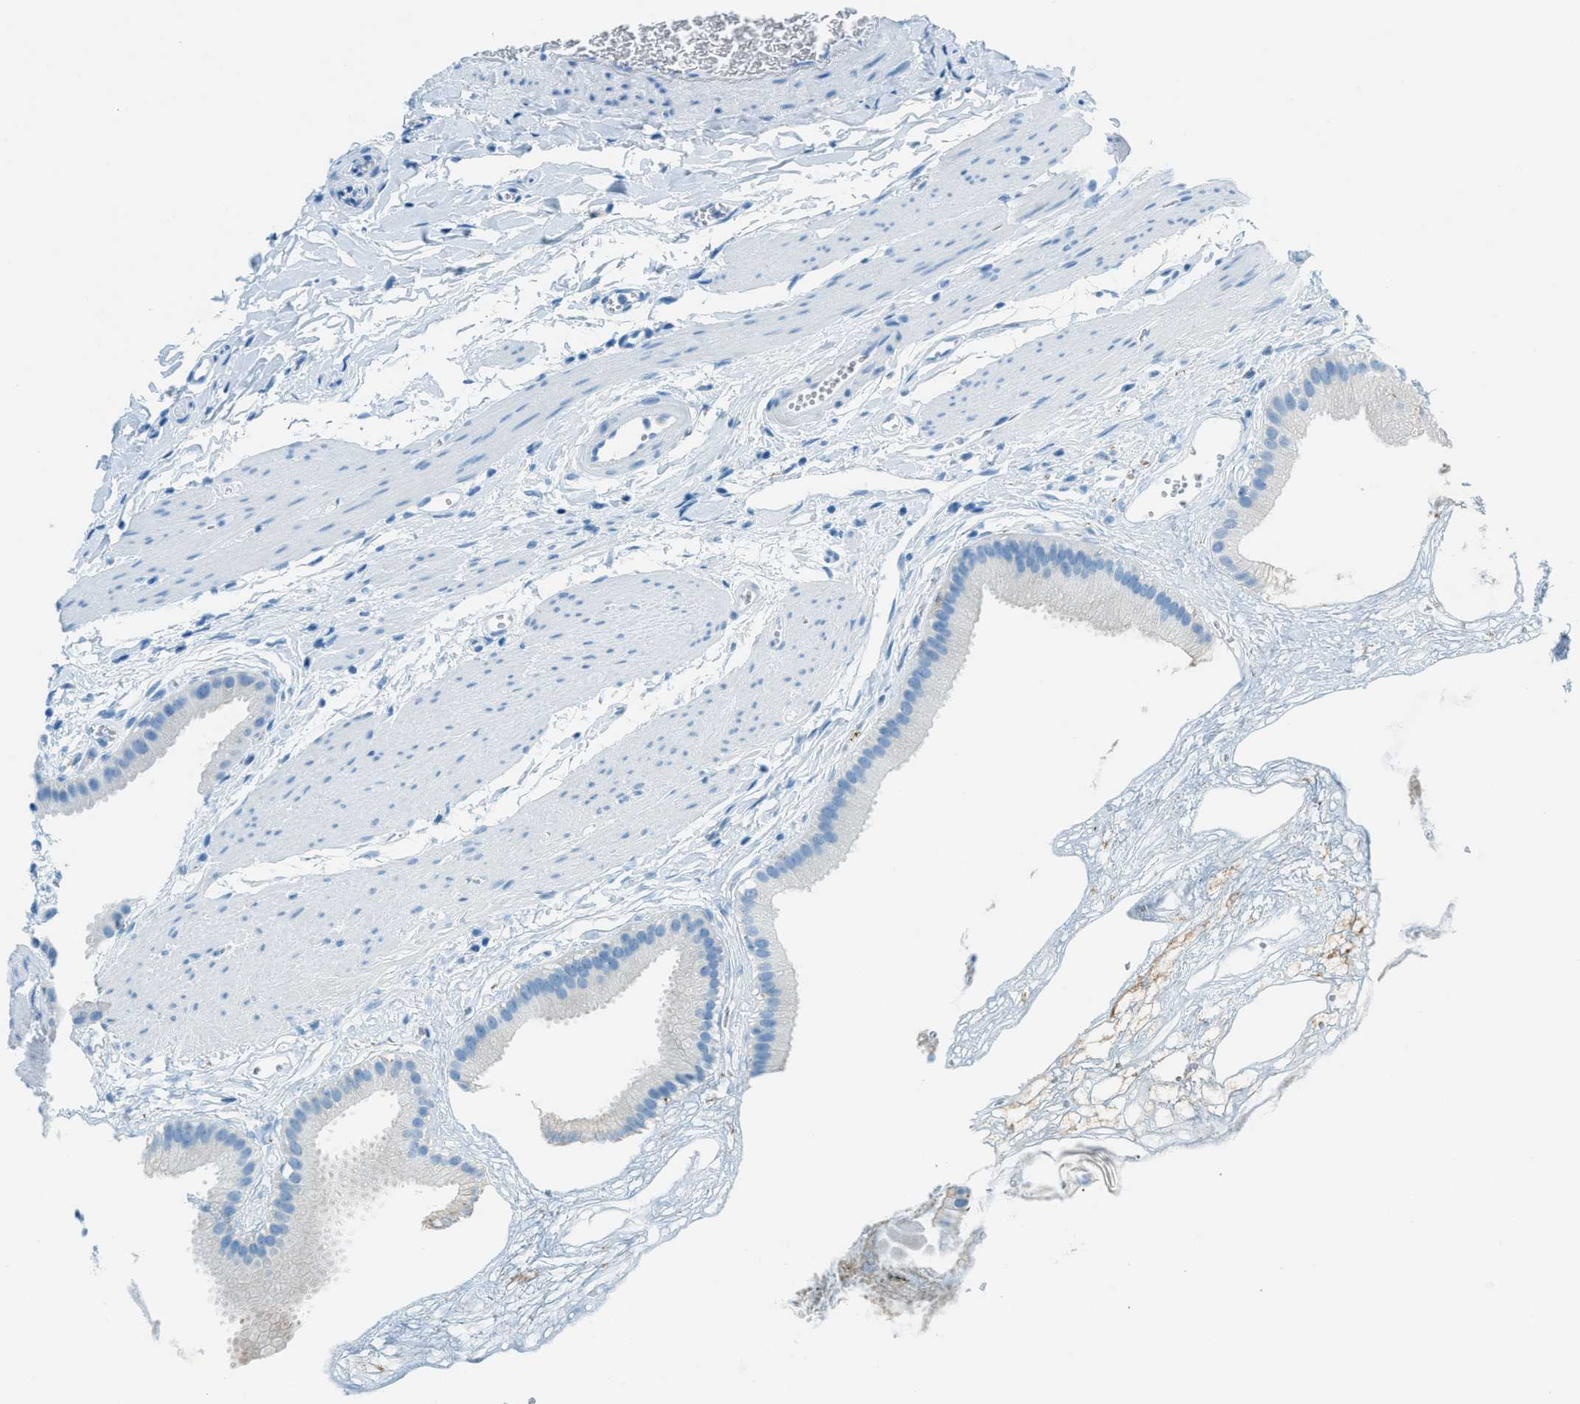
{"staining": {"intensity": "negative", "quantity": "none", "location": "none"}, "tissue": "gallbladder", "cell_type": "Glandular cells", "image_type": "normal", "snomed": [{"axis": "morphology", "description": "Normal tissue, NOS"}, {"axis": "topography", "description": "Gallbladder"}], "caption": "This micrograph is of normal gallbladder stained with immunohistochemistry (IHC) to label a protein in brown with the nuclei are counter-stained blue. There is no expression in glandular cells. (DAB immunohistochemistry, high magnification).", "gene": "C21orf62", "patient": {"sex": "female", "age": 64}}